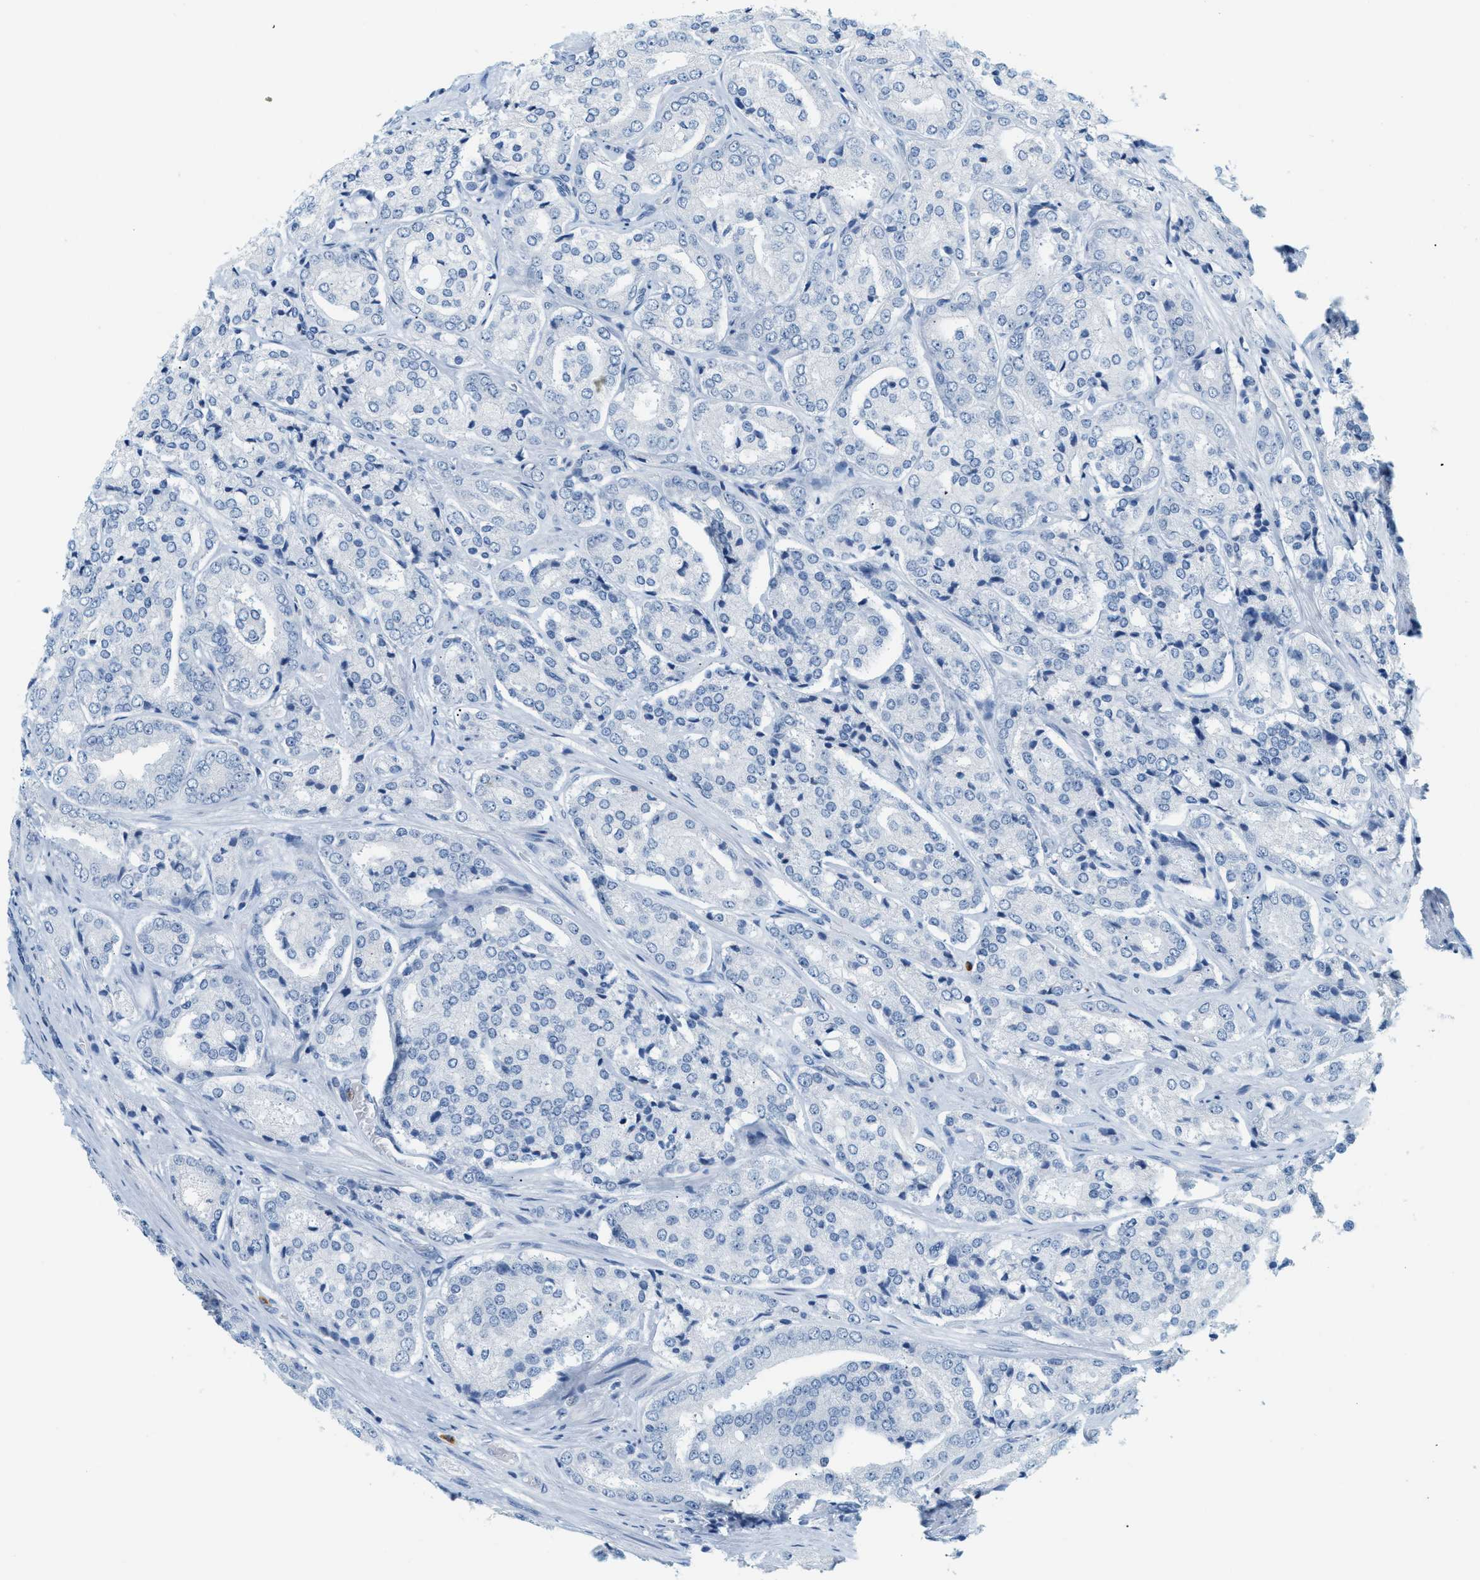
{"staining": {"intensity": "negative", "quantity": "none", "location": "none"}, "tissue": "prostate cancer", "cell_type": "Tumor cells", "image_type": "cancer", "snomed": [{"axis": "morphology", "description": "Adenocarcinoma, High grade"}, {"axis": "topography", "description": "Prostate"}], "caption": "Immunohistochemistry photomicrograph of neoplastic tissue: adenocarcinoma (high-grade) (prostate) stained with DAB (3,3'-diaminobenzidine) displays no significant protein positivity in tumor cells. (DAB IHC, high magnification).", "gene": "LCN2", "patient": {"sex": "male", "age": 65}}